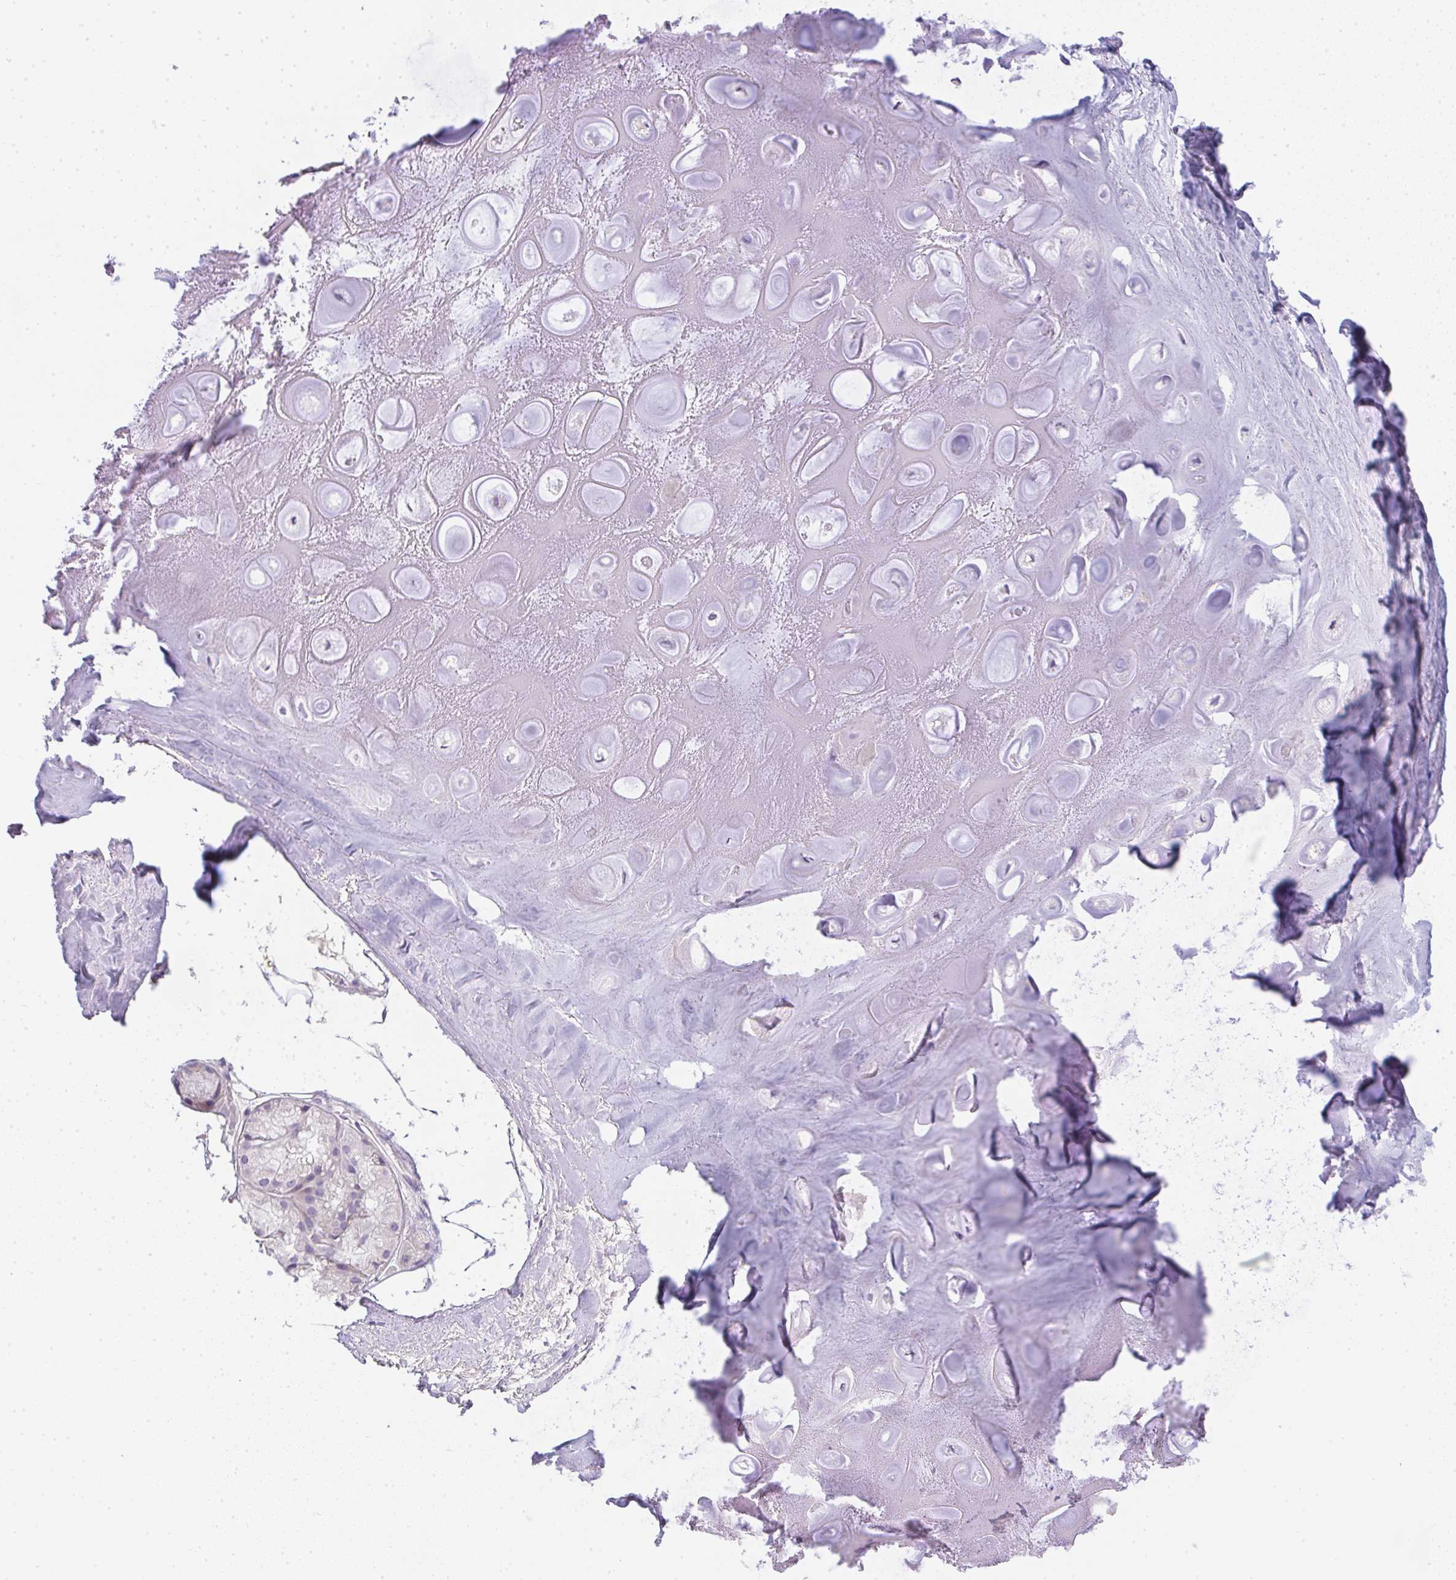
{"staining": {"intensity": "negative", "quantity": "none", "location": "none"}, "tissue": "adipose tissue", "cell_type": "Adipocytes", "image_type": "normal", "snomed": [{"axis": "morphology", "description": "Normal tissue, NOS"}, {"axis": "topography", "description": "Lymph node"}, {"axis": "topography", "description": "Cartilage tissue"}, {"axis": "topography", "description": "Nasopharynx"}], "caption": "There is no significant expression in adipocytes of adipose tissue. The staining is performed using DAB brown chromogen with nuclei counter-stained in using hematoxylin.", "gene": "LPAR4", "patient": {"sex": "male", "age": 63}}